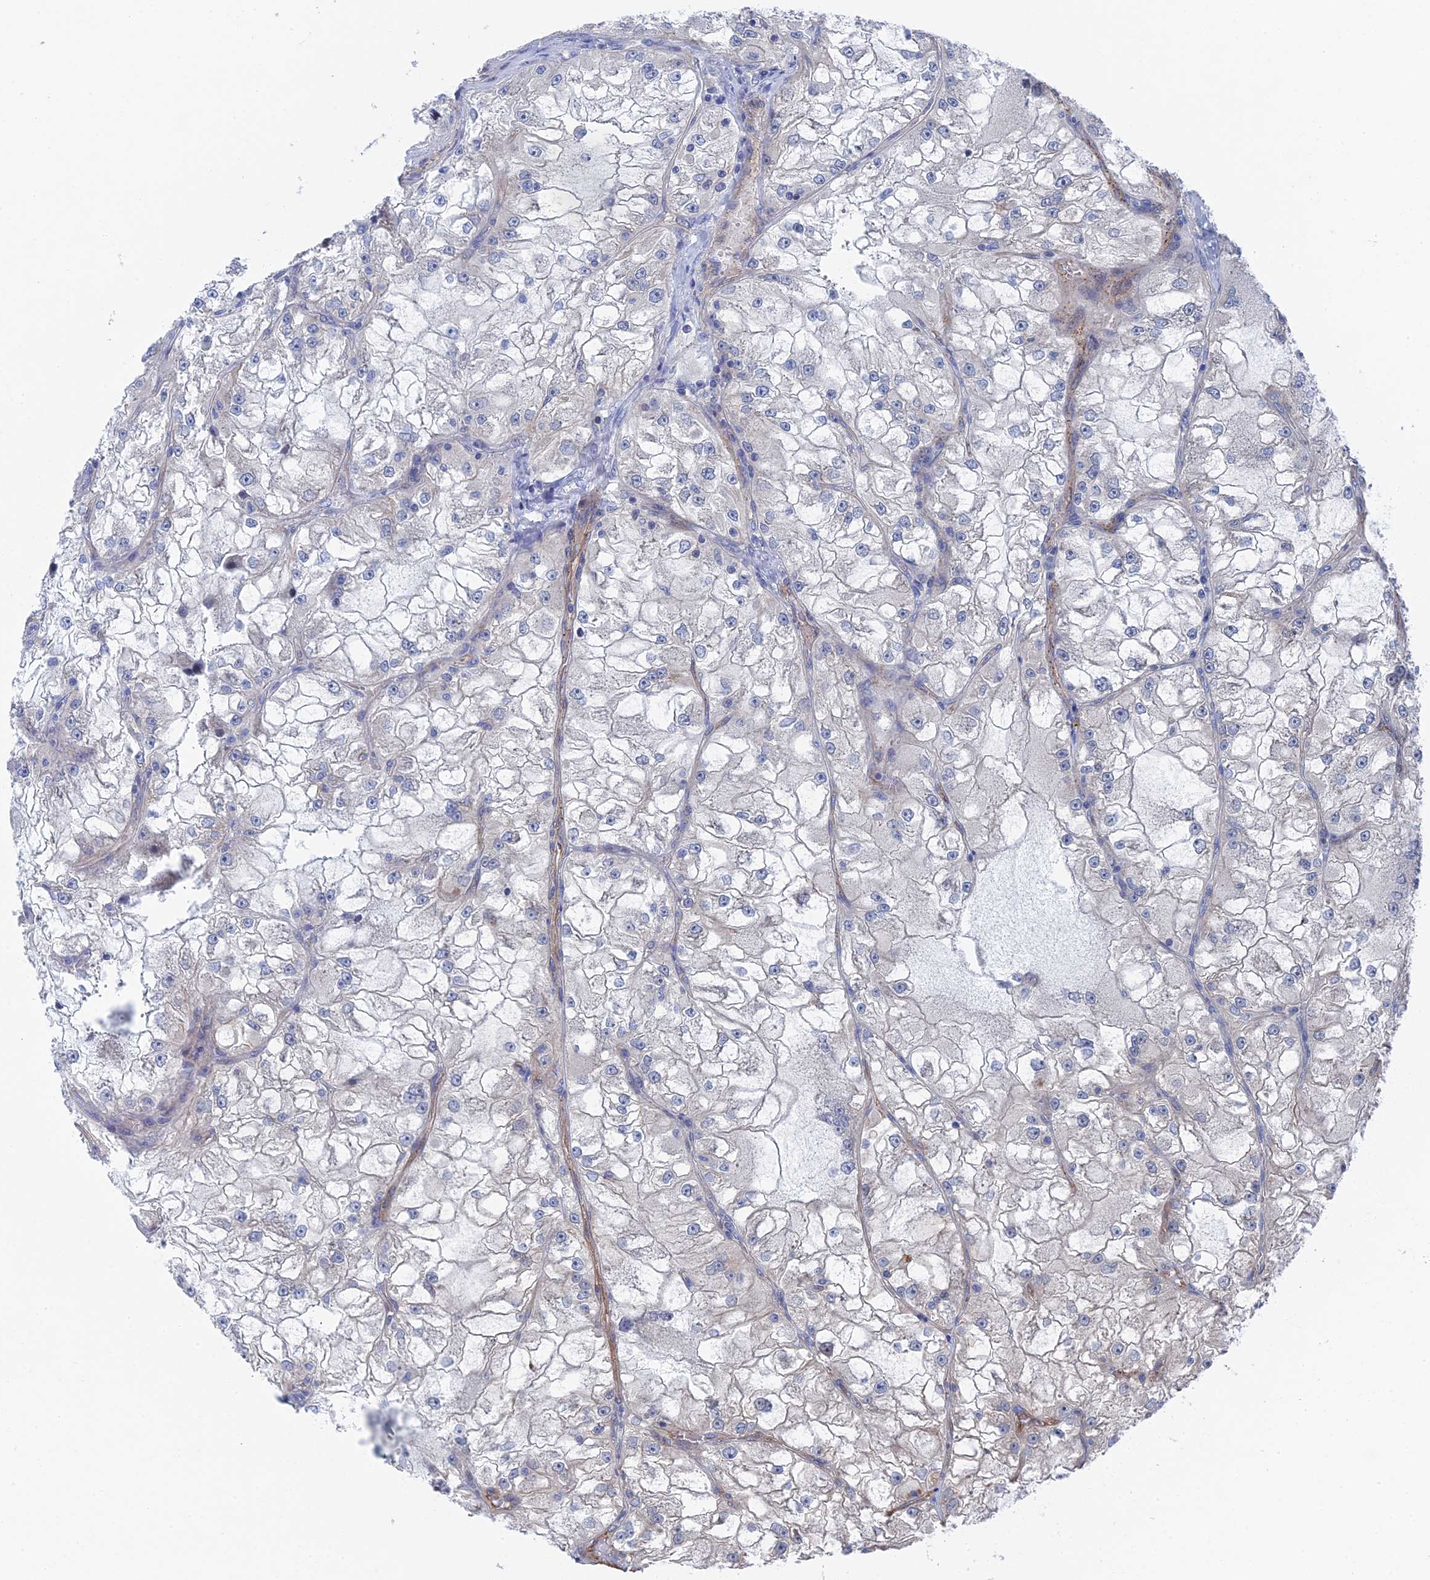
{"staining": {"intensity": "negative", "quantity": "none", "location": "none"}, "tissue": "renal cancer", "cell_type": "Tumor cells", "image_type": "cancer", "snomed": [{"axis": "morphology", "description": "Adenocarcinoma, NOS"}, {"axis": "topography", "description": "Kidney"}], "caption": "Immunohistochemical staining of human renal cancer demonstrates no significant expression in tumor cells. (DAB (3,3'-diaminobenzidine) IHC visualized using brightfield microscopy, high magnification).", "gene": "MTHFSD", "patient": {"sex": "female", "age": 72}}